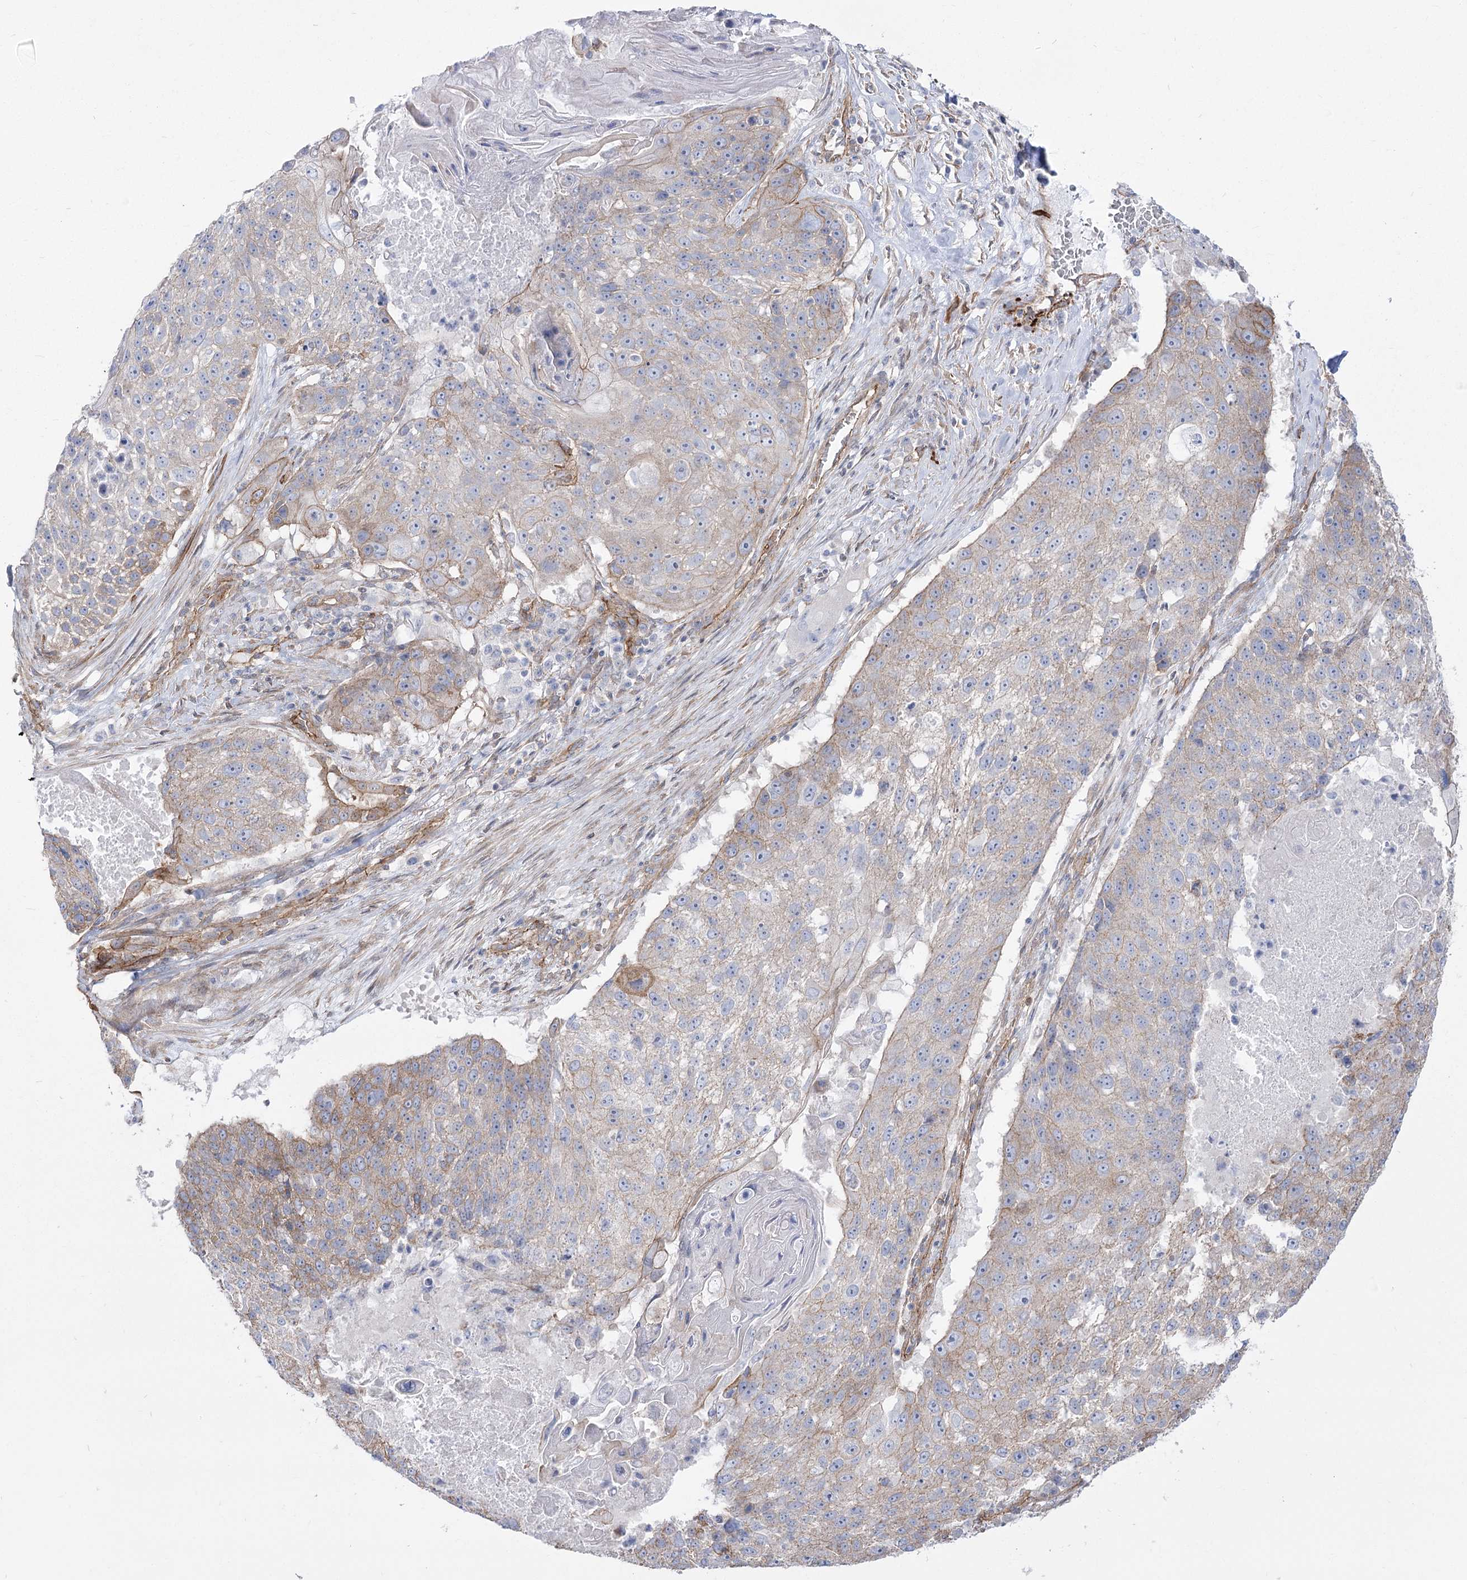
{"staining": {"intensity": "weak", "quantity": "25%-75%", "location": "cytoplasmic/membranous"}, "tissue": "lung cancer", "cell_type": "Tumor cells", "image_type": "cancer", "snomed": [{"axis": "morphology", "description": "Squamous cell carcinoma, NOS"}, {"axis": "topography", "description": "Lung"}], "caption": "Brown immunohistochemical staining in human squamous cell carcinoma (lung) displays weak cytoplasmic/membranous expression in about 25%-75% of tumor cells.", "gene": "PLEKHA5", "patient": {"sex": "male", "age": 61}}